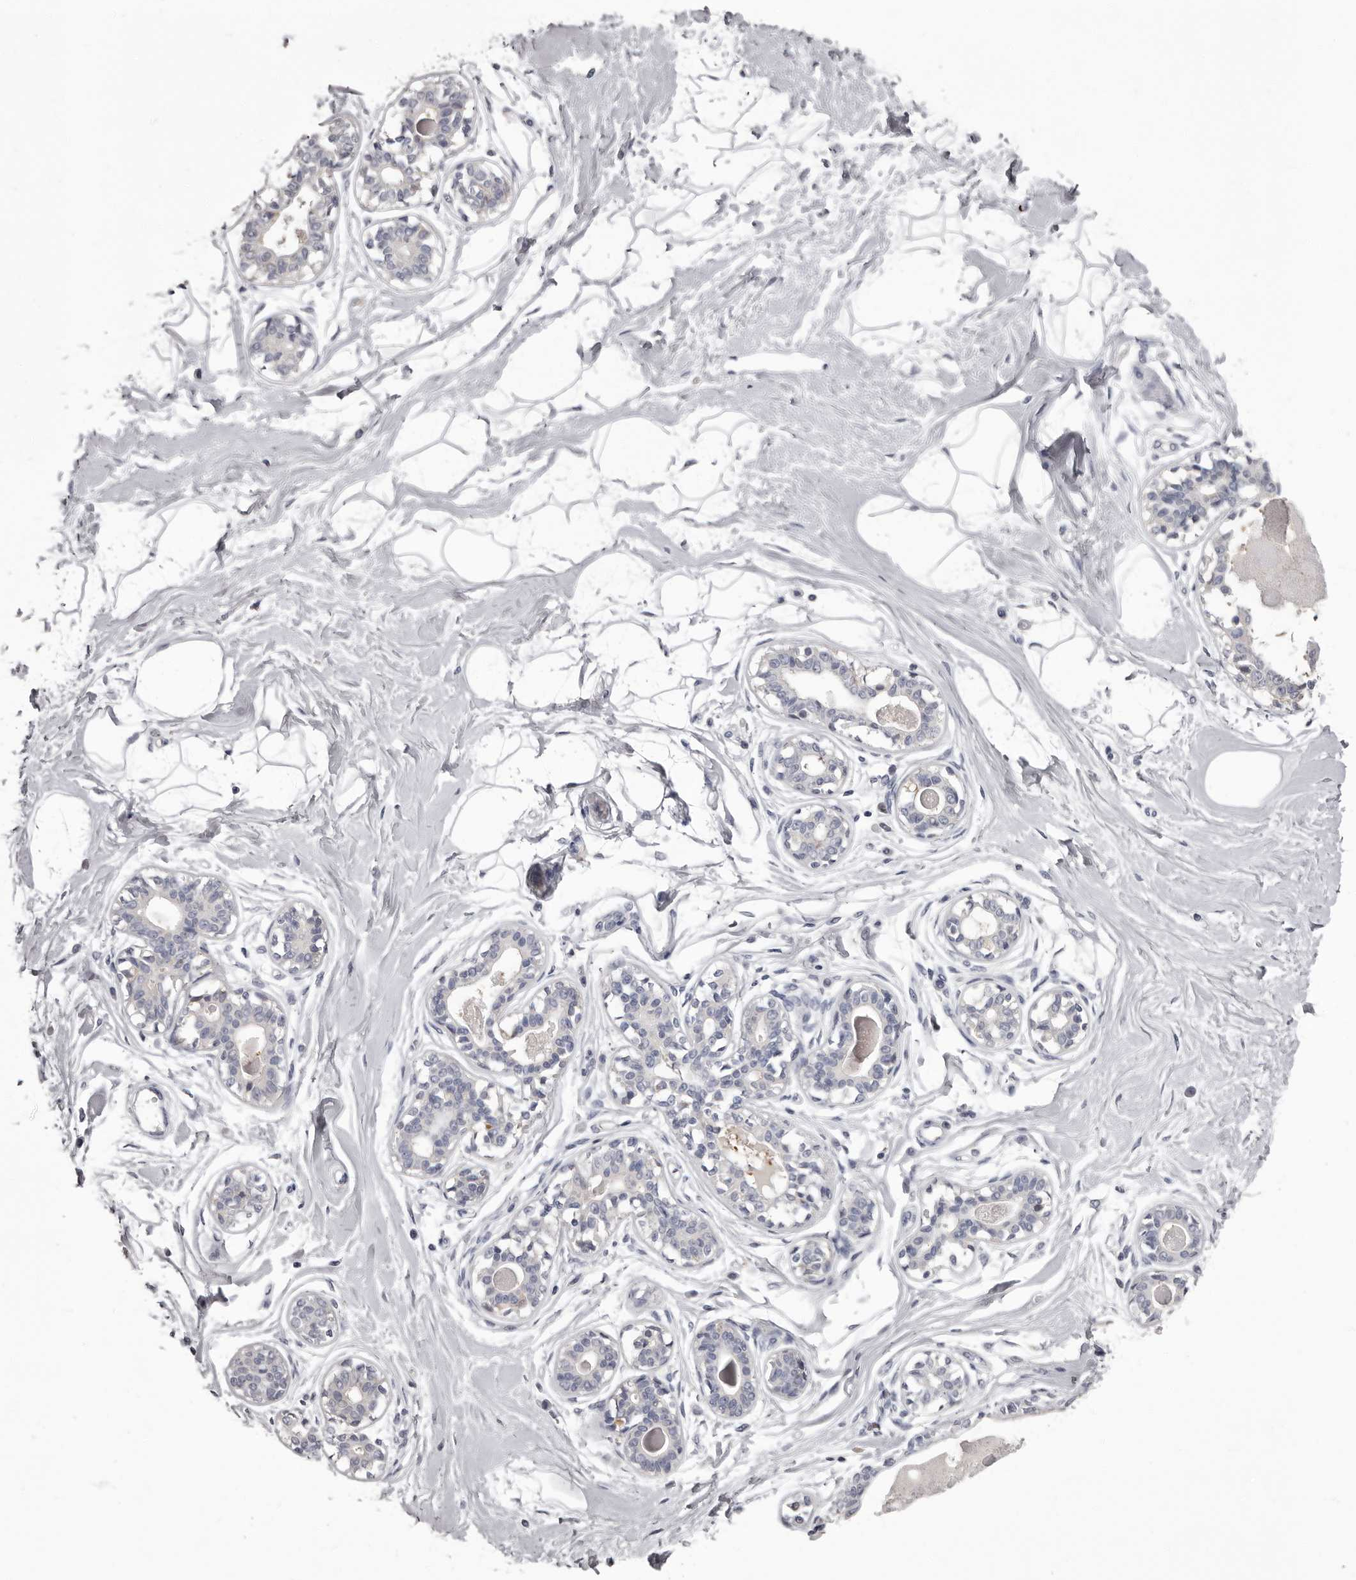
{"staining": {"intensity": "negative", "quantity": "none", "location": "none"}, "tissue": "breast", "cell_type": "Adipocytes", "image_type": "normal", "snomed": [{"axis": "morphology", "description": "Normal tissue, NOS"}, {"axis": "topography", "description": "Breast"}], "caption": "Immunohistochemistry (IHC) micrograph of normal breast: human breast stained with DAB (3,3'-diaminobenzidine) demonstrates no significant protein positivity in adipocytes. (Immunohistochemistry (IHC), brightfield microscopy, high magnification).", "gene": "APEH", "patient": {"sex": "female", "age": 45}}